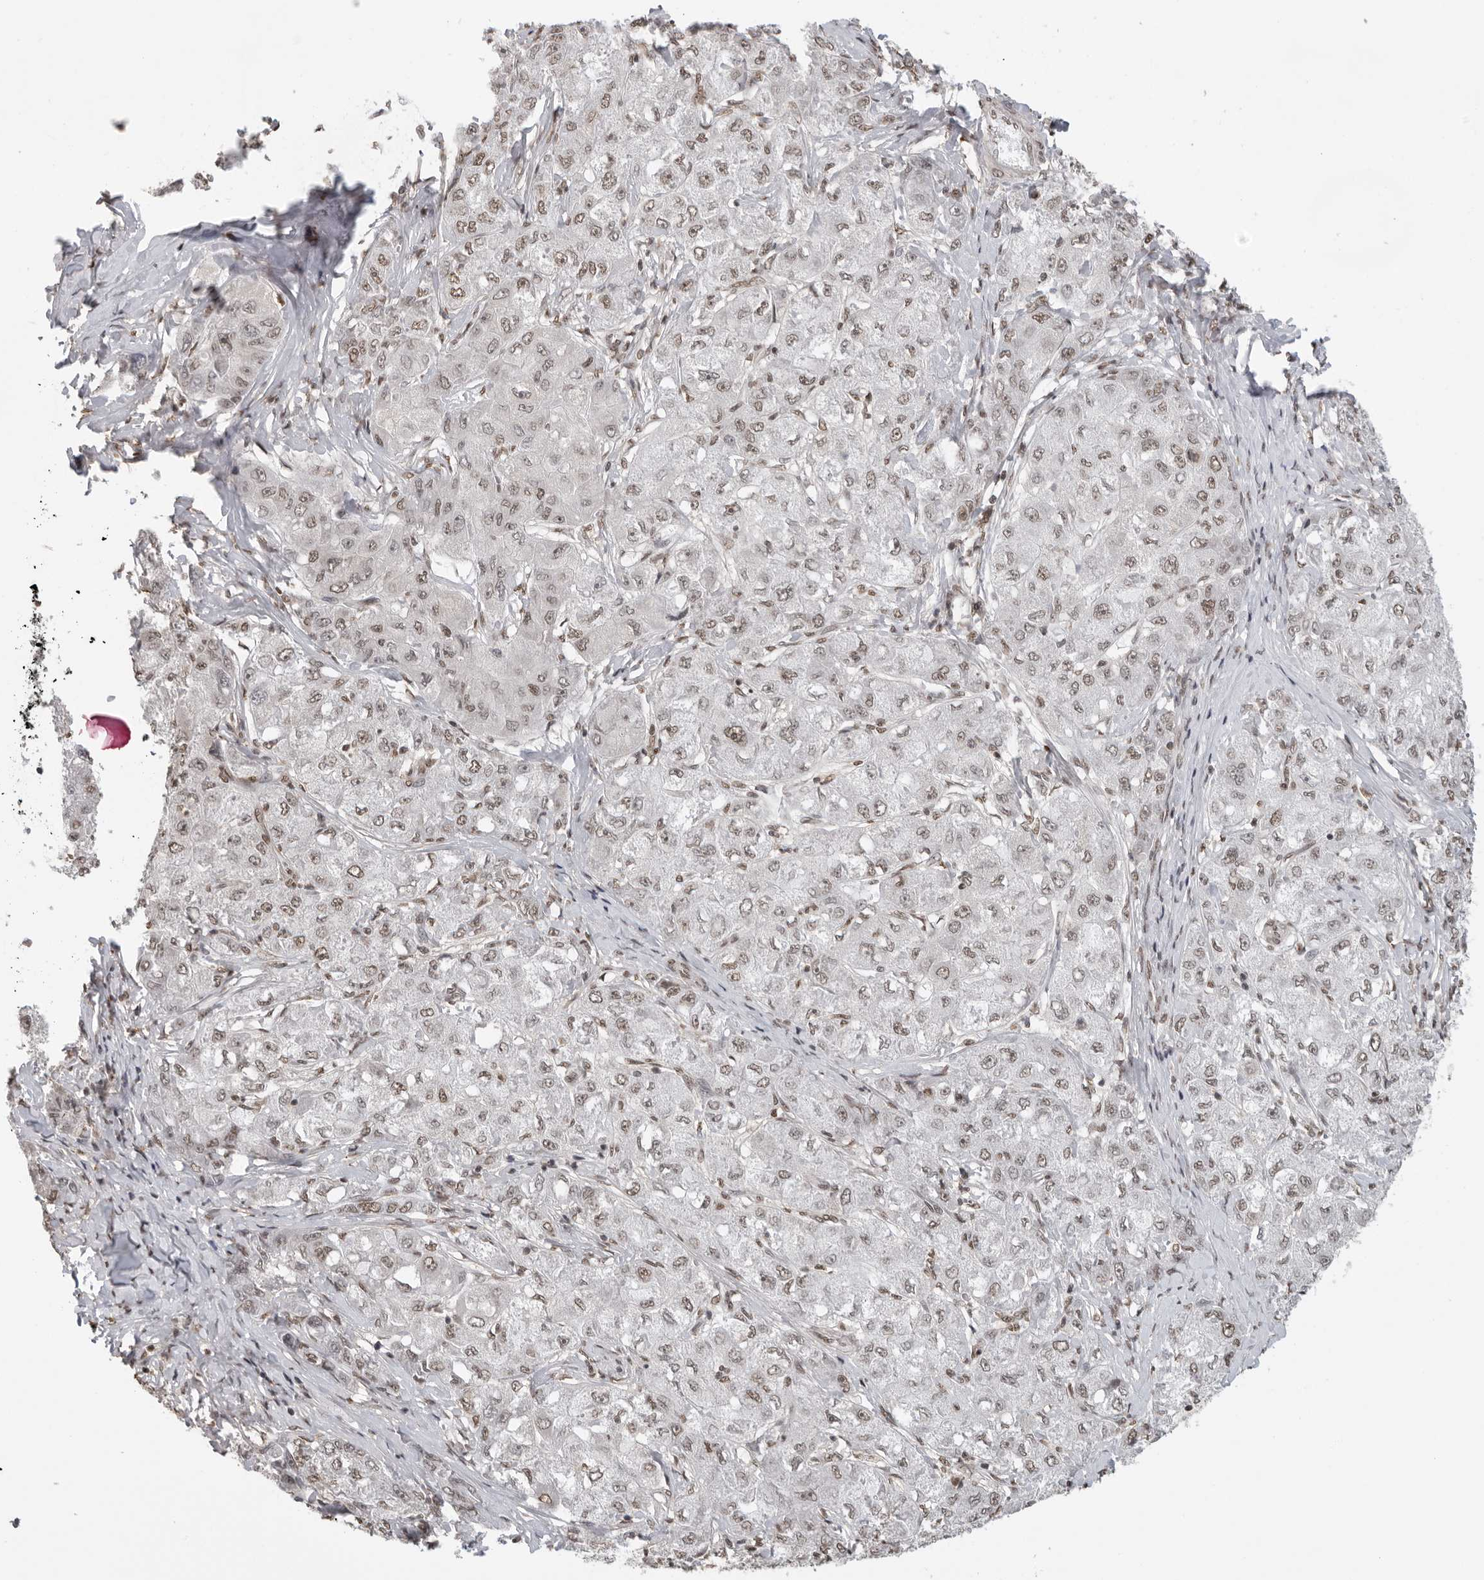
{"staining": {"intensity": "moderate", "quantity": ">75%", "location": "nuclear"}, "tissue": "liver cancer", "cell_type": "Tumor cells", "image_type": "cancer", "snomed": [{"axis": "morphology", "description": "Carcinoma, Hepatocellular, NOS"}, {"axis": "topography", "description": "Liver"}], "caption": "DAB (3,3'-diaminobenzidine) immunohistochemical staining of human liver cancer shows moderate nuclear protein positivity in approximately >75% of tumor cells. (Stains: DAB in brown, nuclei in blue, Microscopy: brightfield microscopy at high magnification).", "gene": "RPA2", "patient": {"sex": "male", "age": 80}}